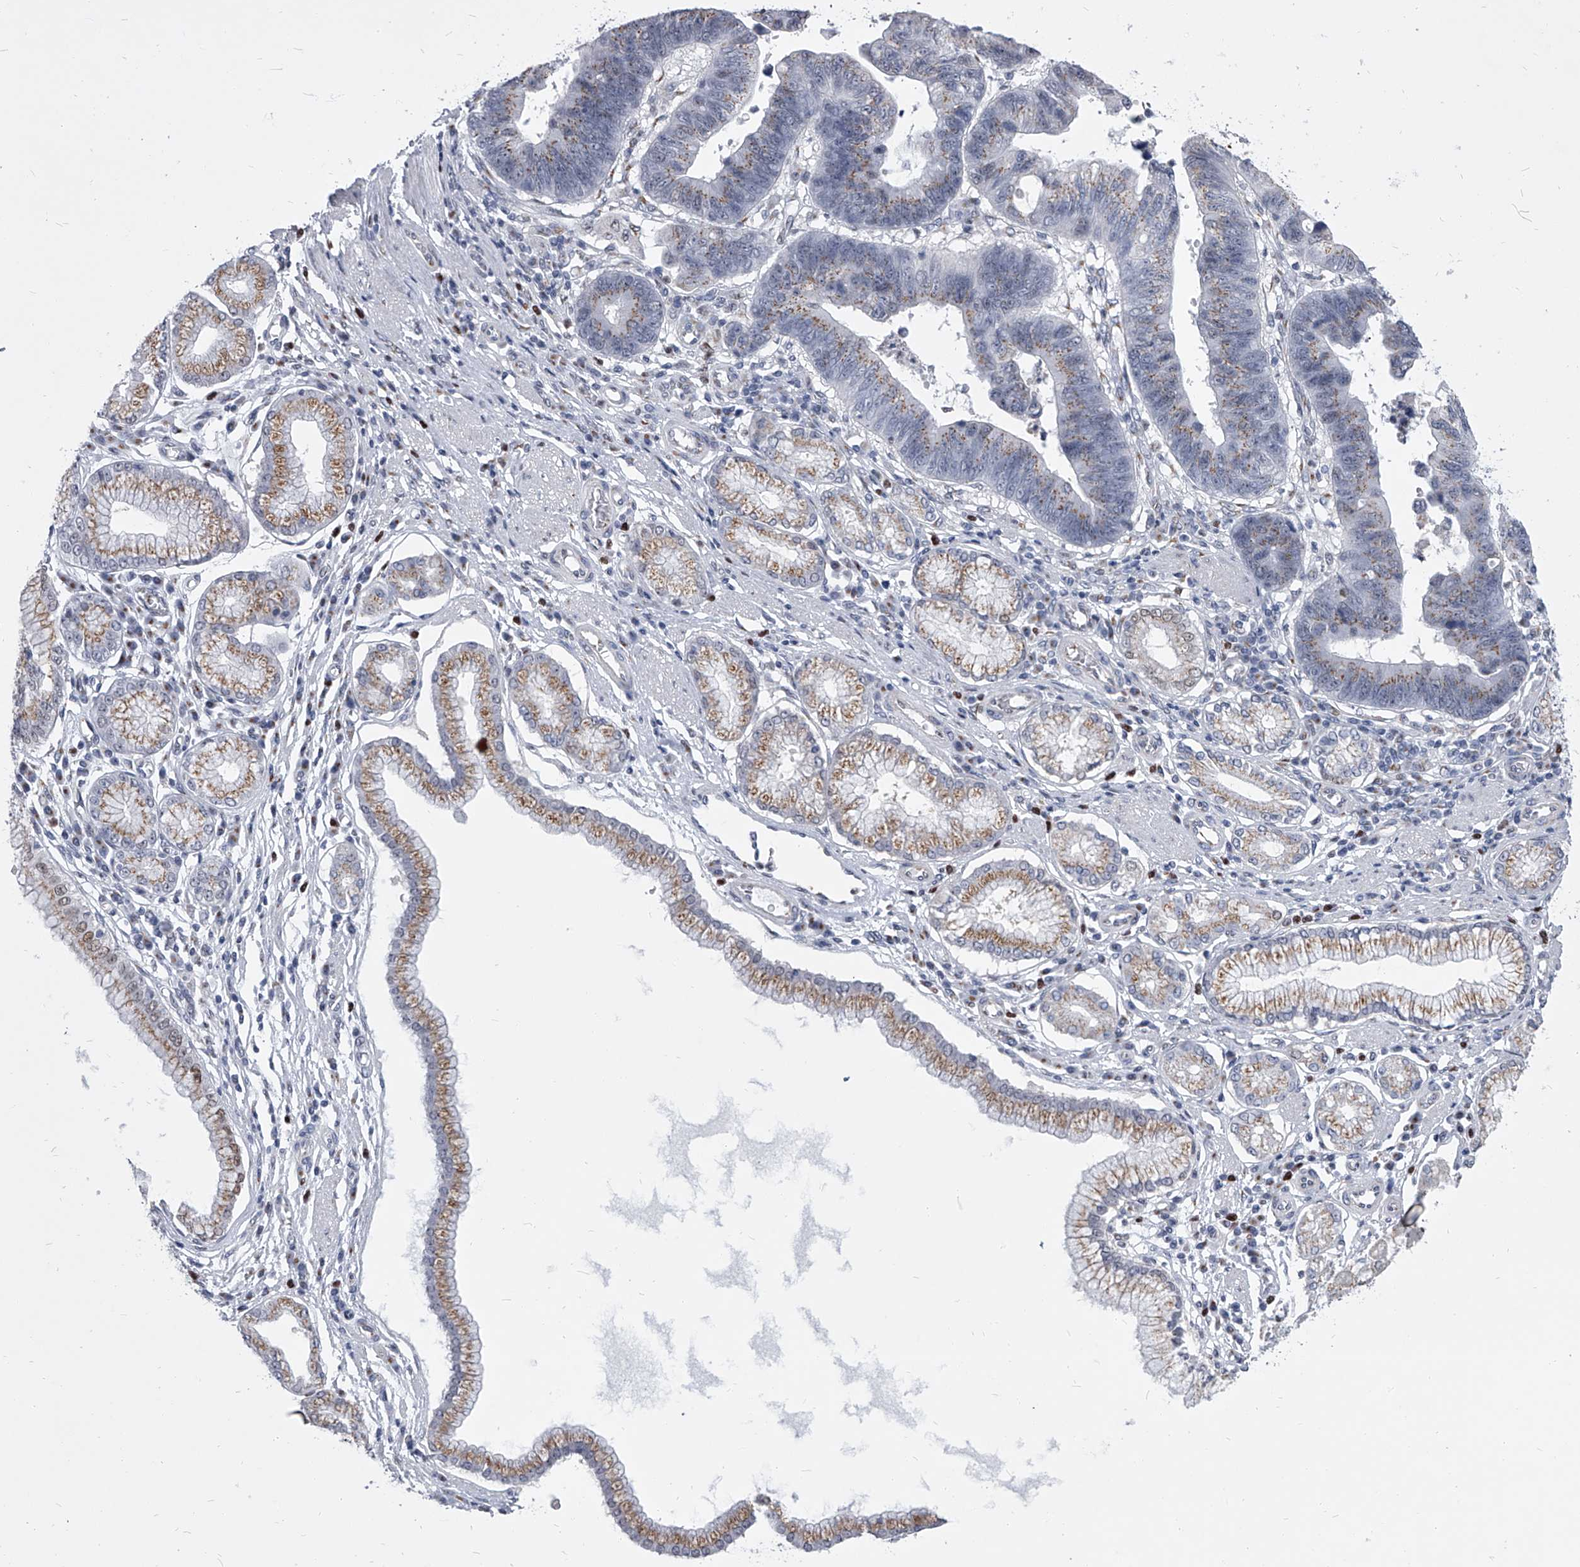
{"staining": {"intensity": "moderate", "quantity": "<25%", "location": "cytoplasmic/membranous"}, "tissue": "stomach cancer", "cell_type": "Tumor cells", "image_type": "cancer", "snomed": [{"axis": "morphology", "description": "Adenocarcinoma, NOS"}, {"axis": "topography", "description": "Stomach"}], "caption": "Protein staining by immunohistochemistry (IHC) displays moderate cytoplasmic/membranous staining in approximately <25% of tumor cells in stomach cancer (adenocarcinoma).", "gene": "EVA1C", "patient": {"sex": "male", "age": 59}}